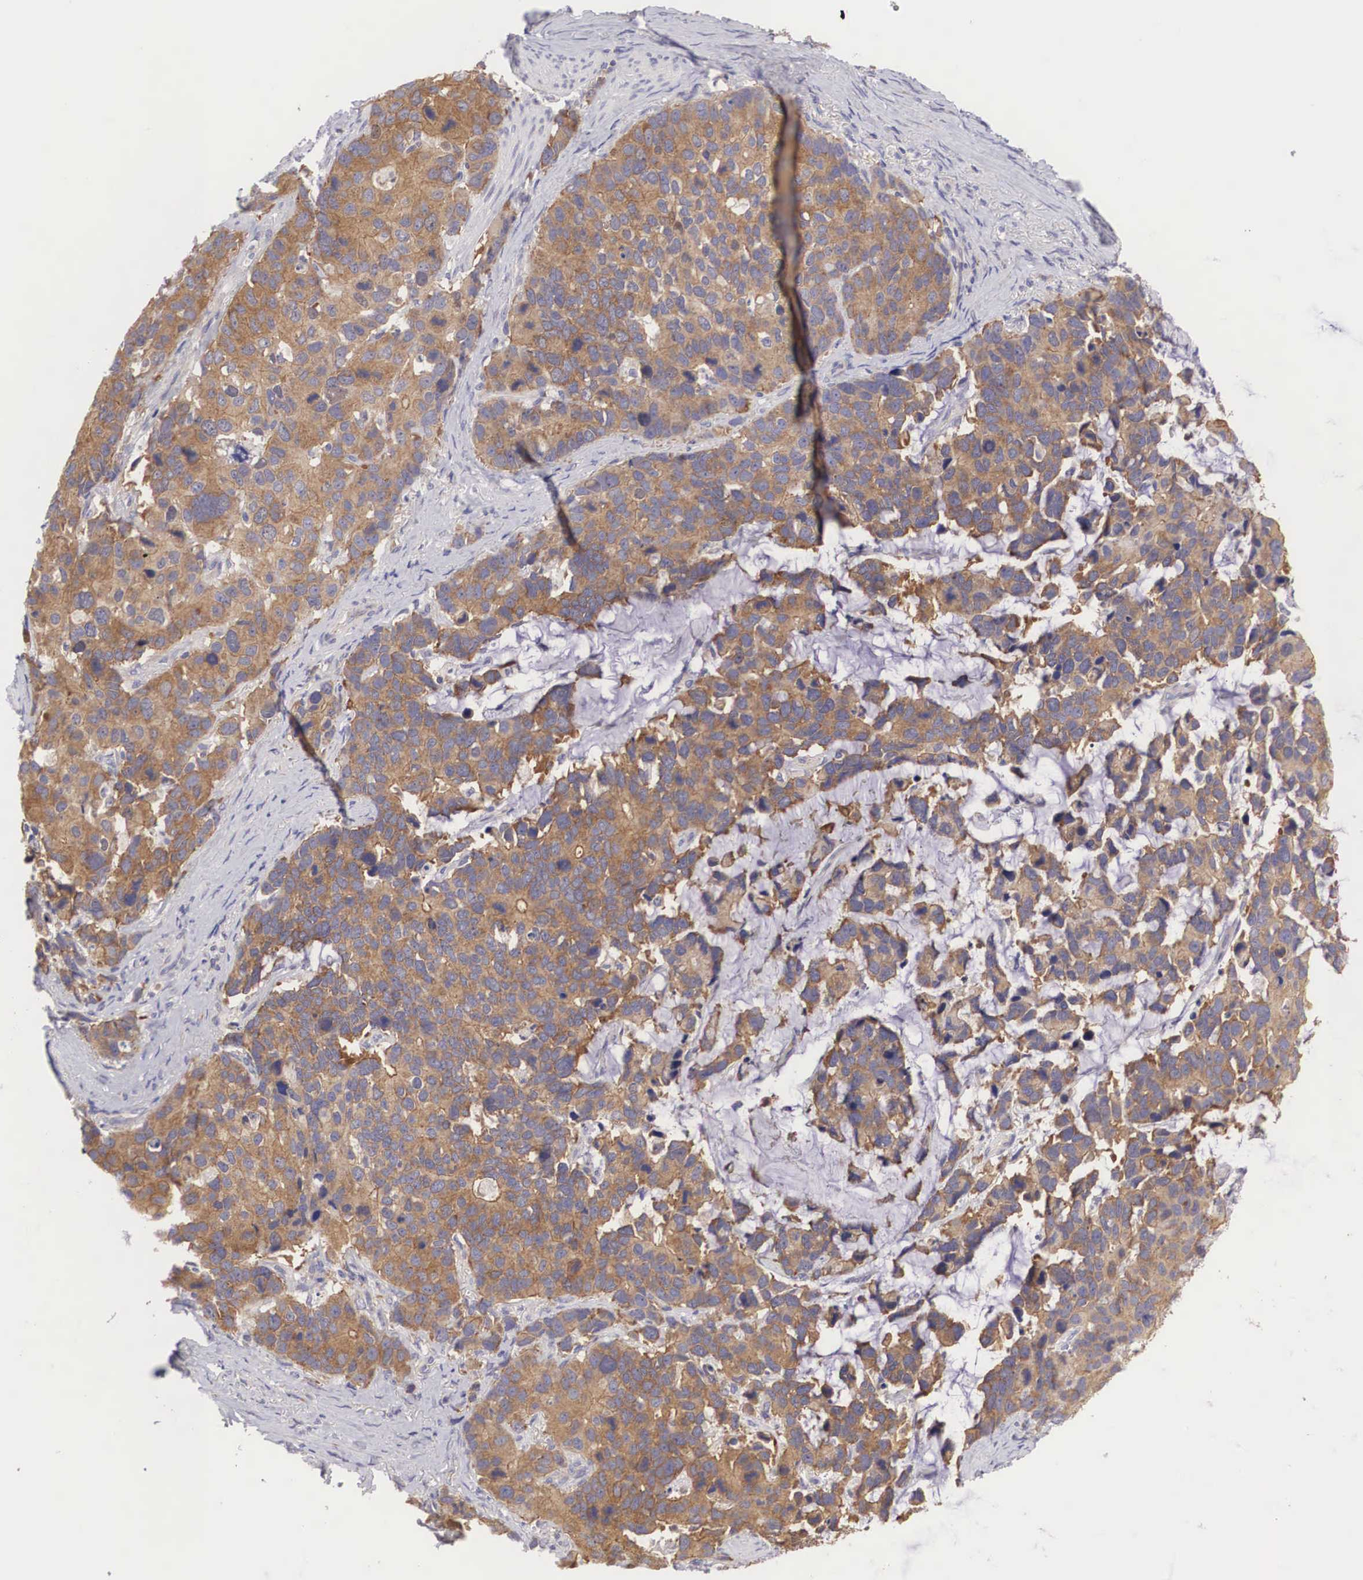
{"staining": {"intensity": "strong", "quantity": ">75%", "location": "cytoplasmic/membranous"}, "tissue": "stomach cancer", "cell_type": "Tumor cells", "image_type": "cancer", "snomed": [{"axis": "morphology", "description": "Adenocarcinoma, NOS"}, {"axis": "topography", "description": "Stomach, upper"}], "caption": "Approximately >75% of tumor cells in stomach cancer (adenocarcinoma) reveal strong cytoplasmic/membranous protein expression as visualized by brown immunohistochemical staining.", "gene": "TXLNG", "patient": {"sex": "male", "age": 71}}